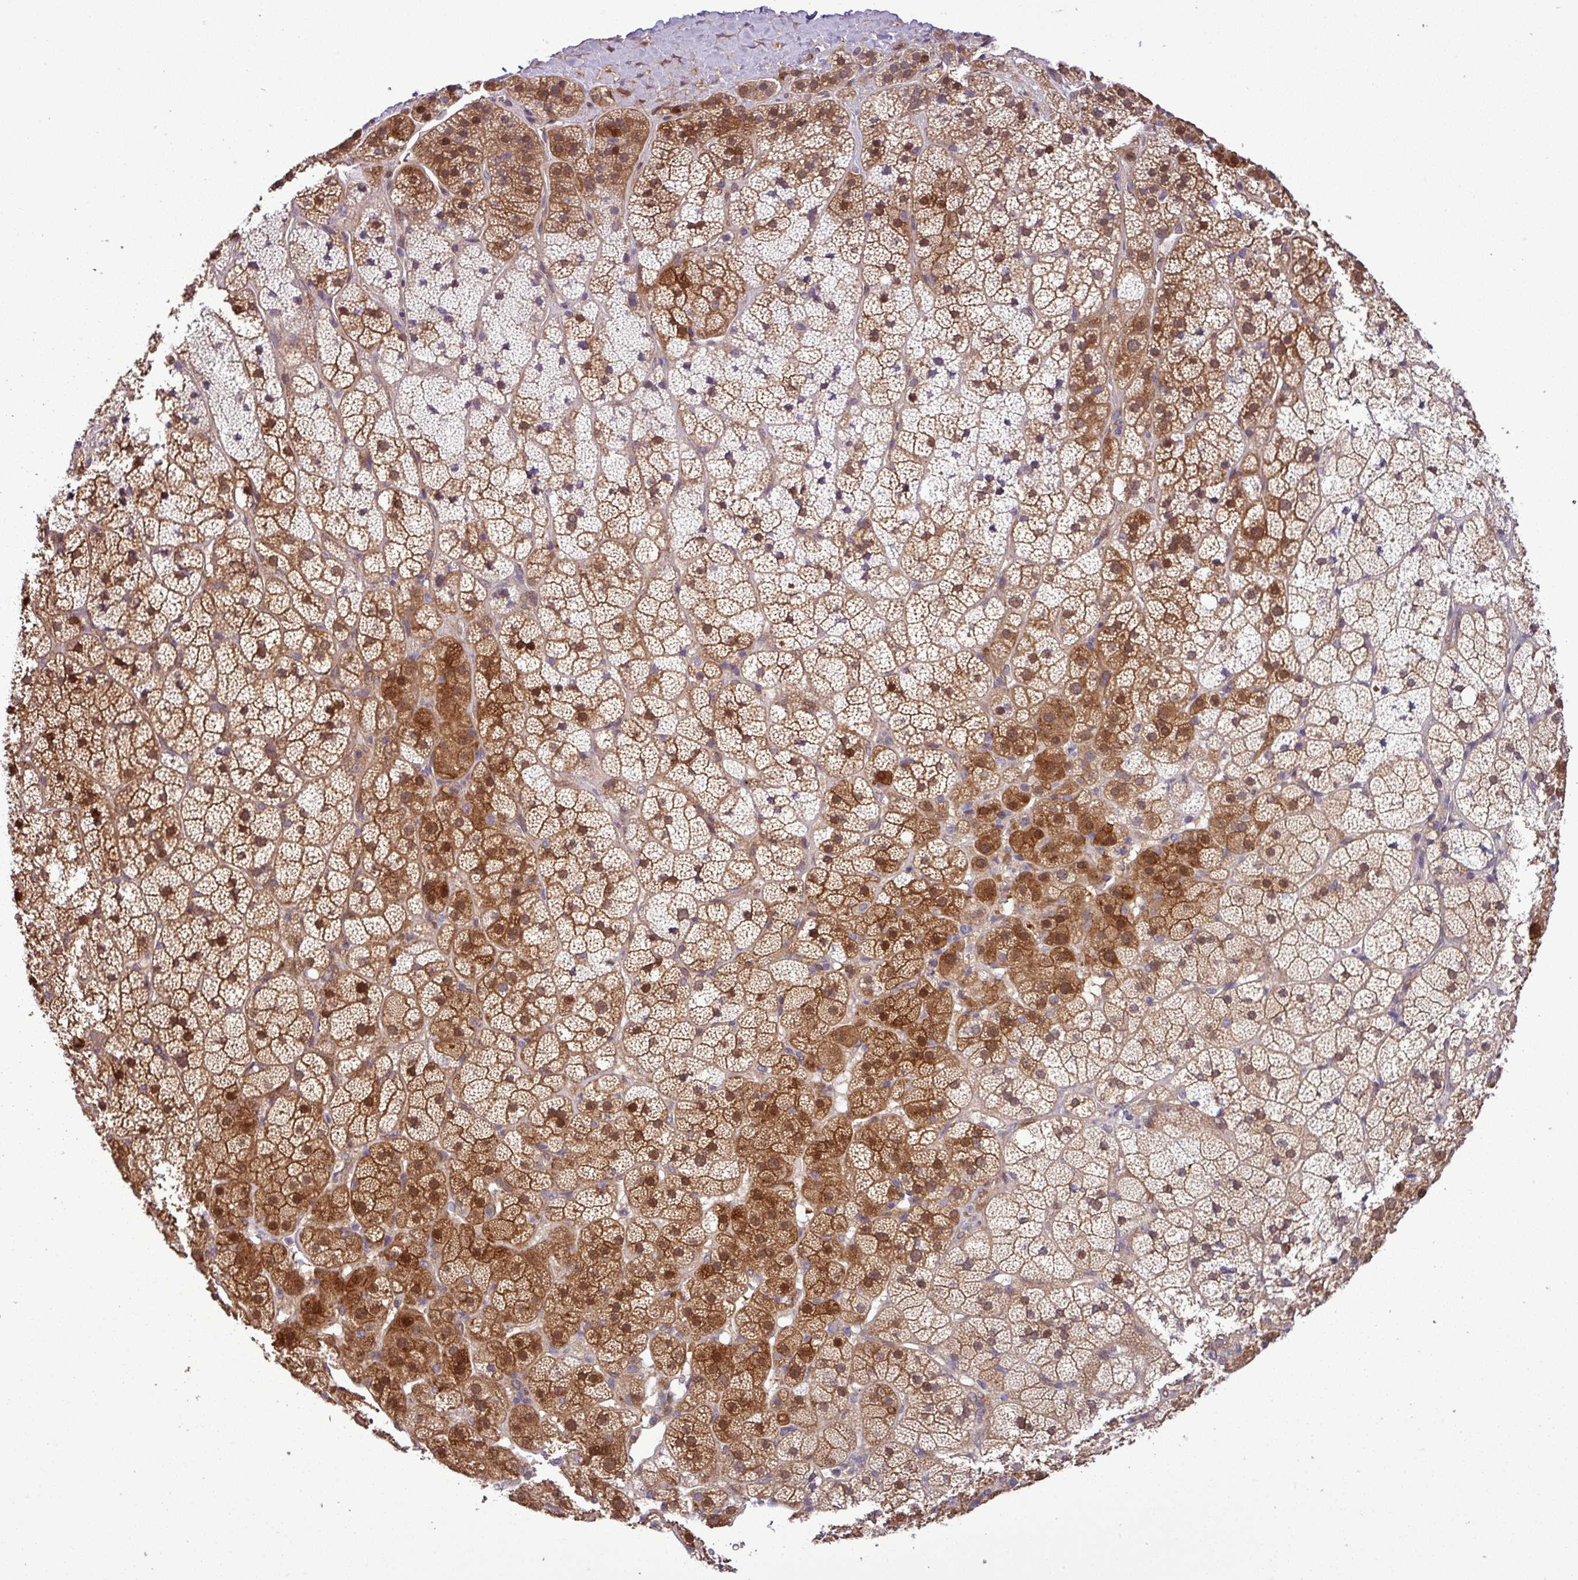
{"staining": {"intensity": "strong", "quantity": "25%-75%", "location": "cytoplasmic/membranous,nuclear"}, "tissue": "adrenal gland", "cell_type": "Glandular cells", "image_type": "normal", "snomed": [{"axis": "morphology", "description": "Normal tissue, NOS"}, {"axis": "topography", "description": "Adrenal gland"}], "caption": "DAB immunohistochemical staining of benign adrenal gland shows strong cytoplasmic/membranous,nuclear protein positivity in approximately 25%-75% of glandular cells.", "gene": "CARHSP1", "patient": {"sex": "female", "age": 70}}